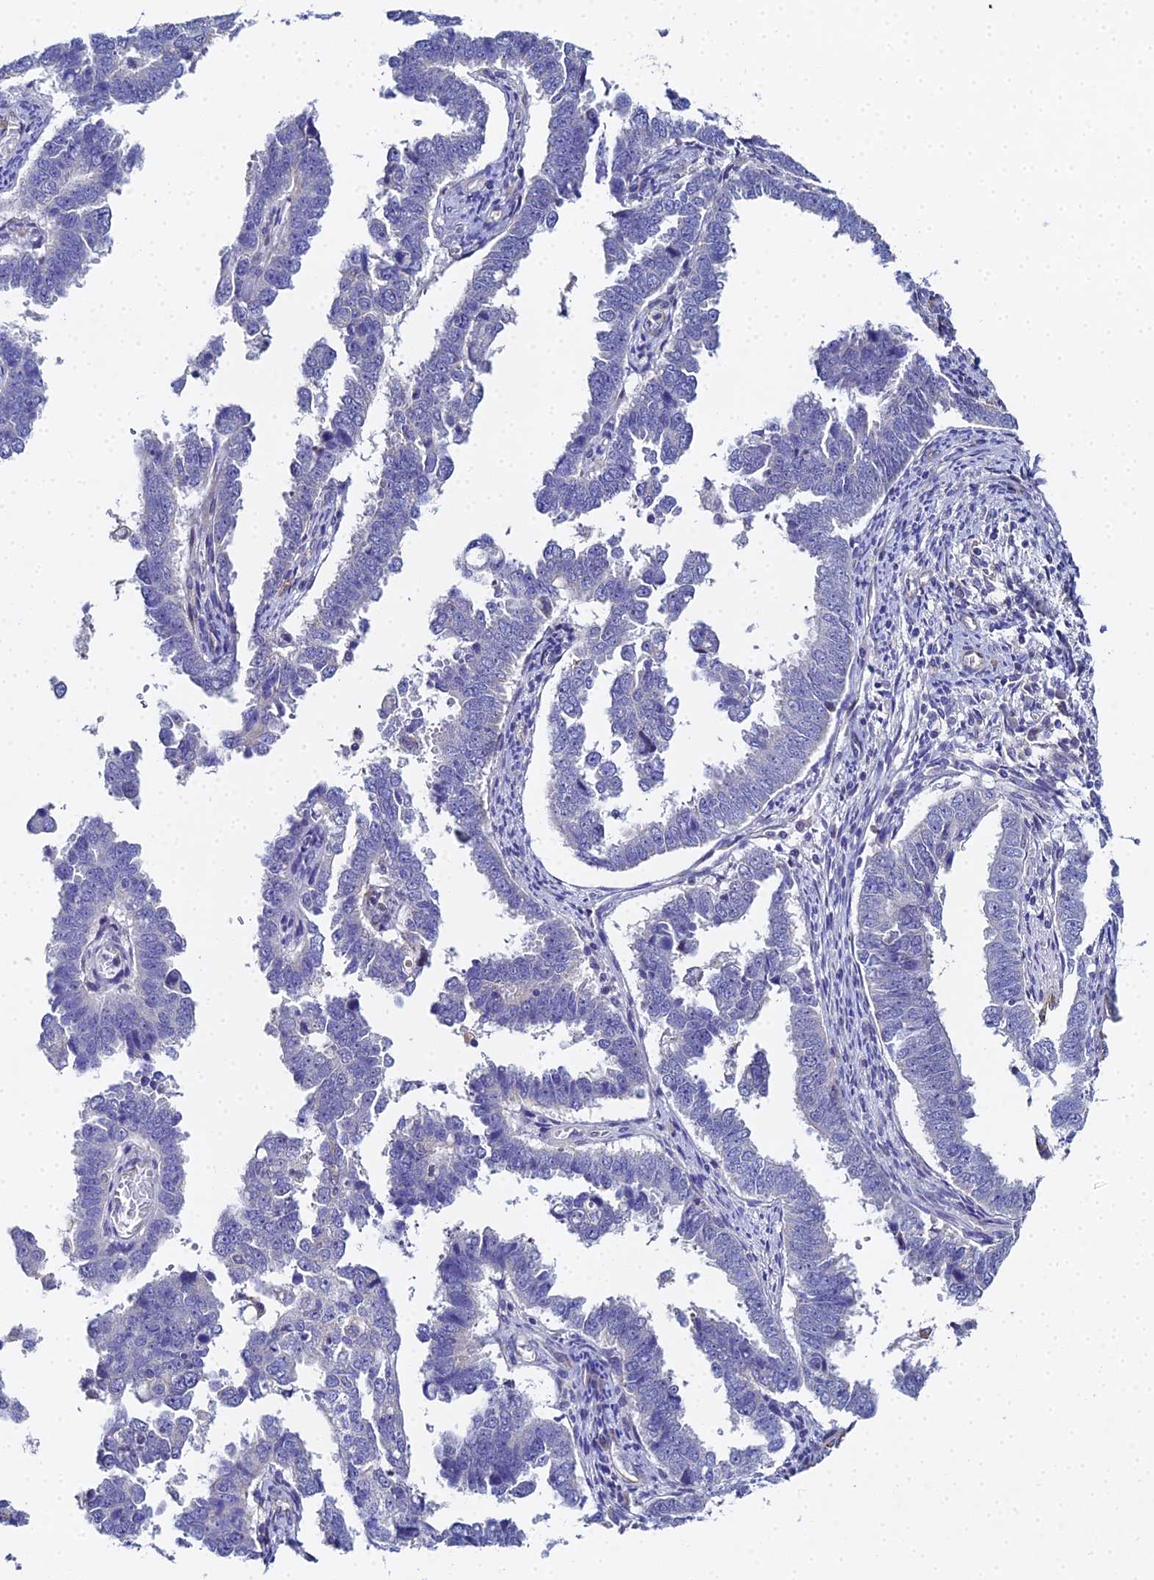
{"staining": {"intensity": "negative", "quantity": "none", "location": "none"}, "tissue": "endometrial cancer", "cell_type": "Tumor cells", "image_type": "cancer", "snomed": [{"axis": "morphology", "description": "Adenocarcinoma, NOS"}, {"axis": "topography", "description": "Endometrium"}], "caption": "Endometrial adenocarcinoma was stained to show a protein in brown. There is no significant positivity in tumor cells.", "gene": "ENSG00000268674", "patient": {"sex": "female", "age": 75}}